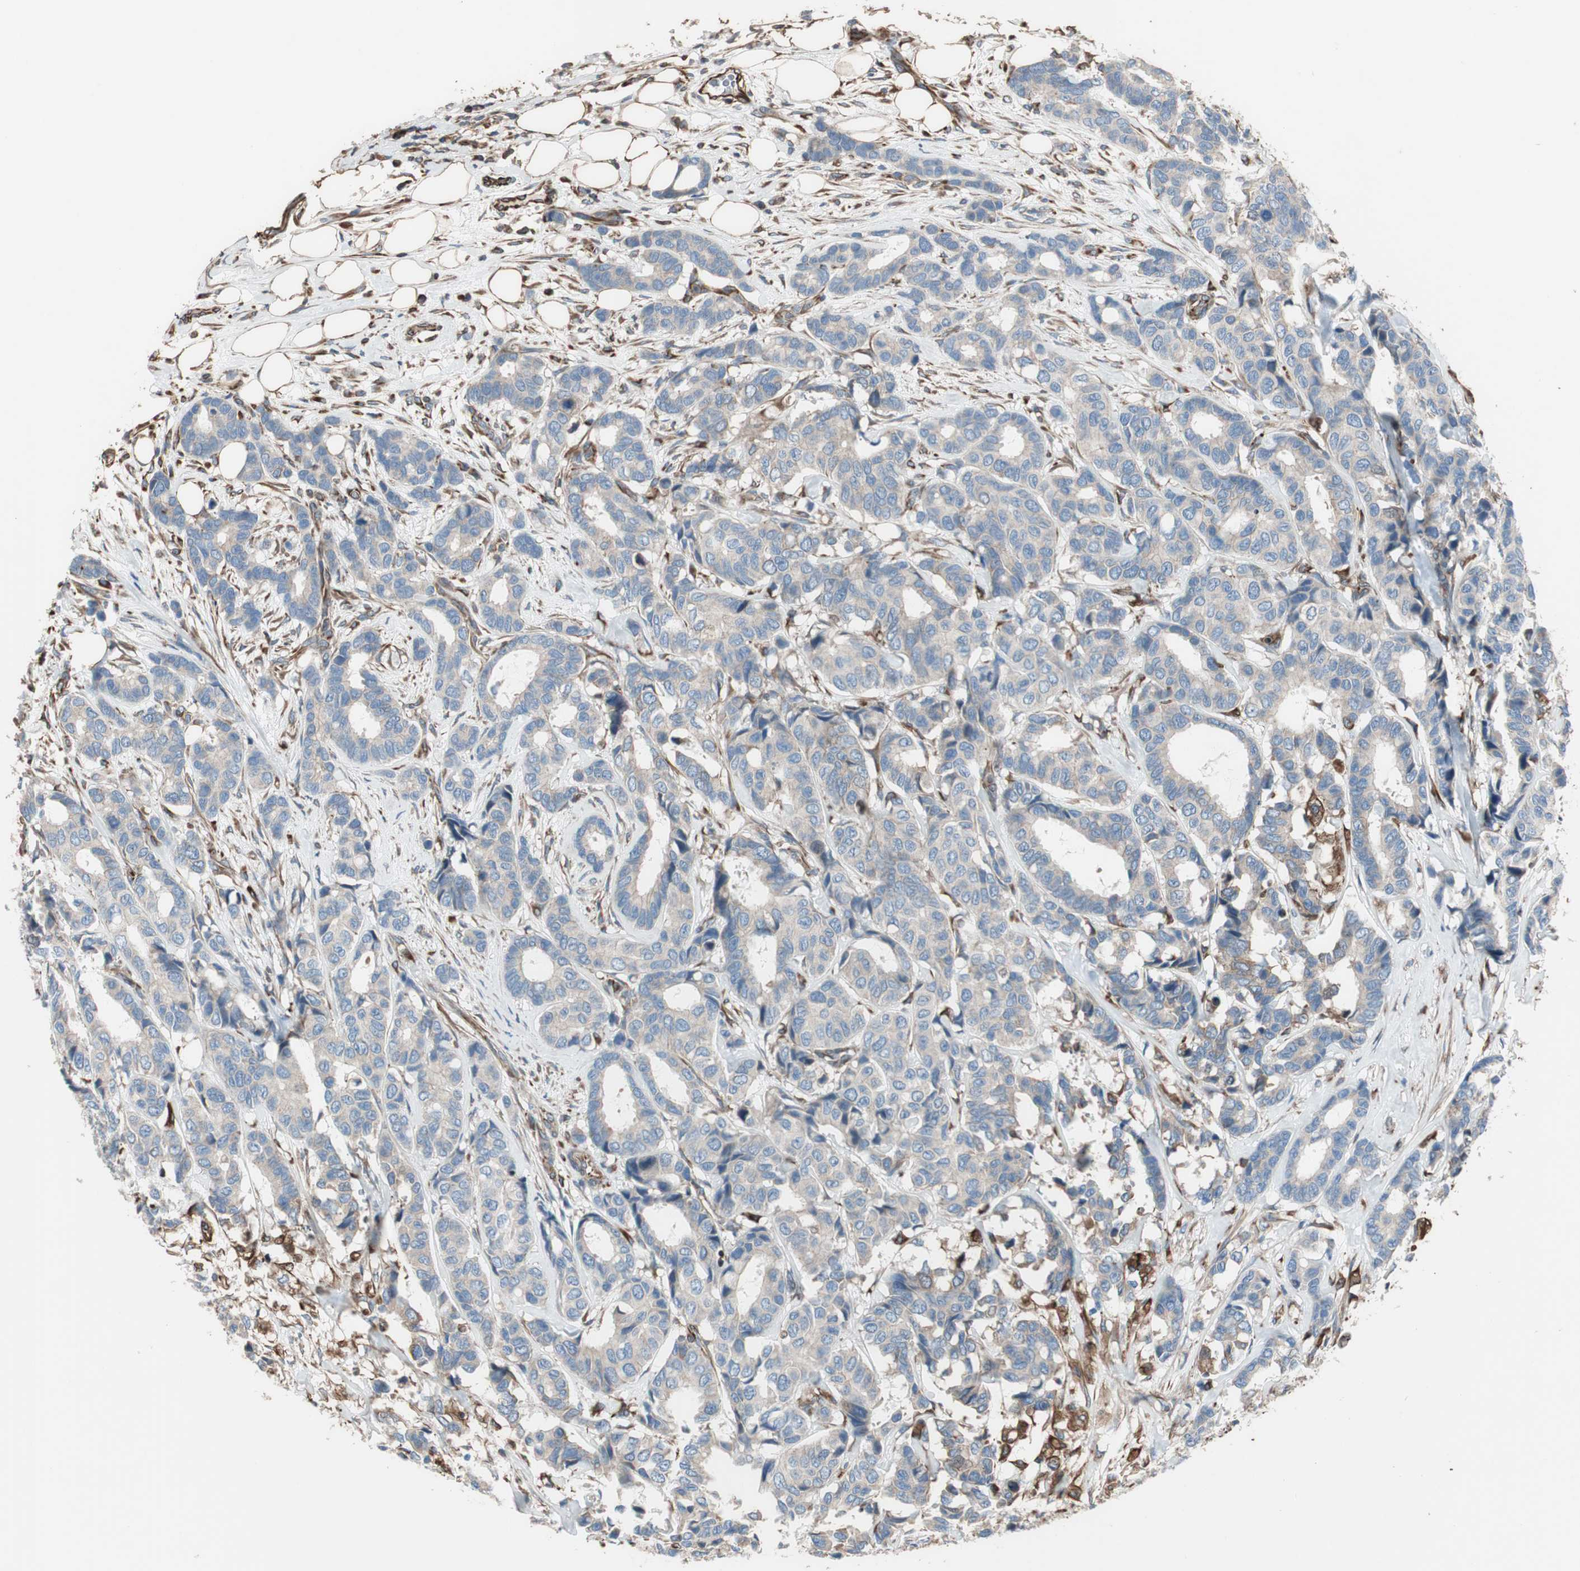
{"staining": {"intensity": "negative", "quantity": "none", "location": "none"}, "tissue": "breast cancer", "cell_type": "Tumor cells", "image_type": "cancer", "snomed": [{"axis": "morphology", "description": "Duct carcinoma"}, {"axis": "topography", "description": "Breast"}], "caption": "Tumor cells show no significant expression in breast cancer.", "gene": "SRCIN1", "patient": {"sex": "female", "age": 87}}